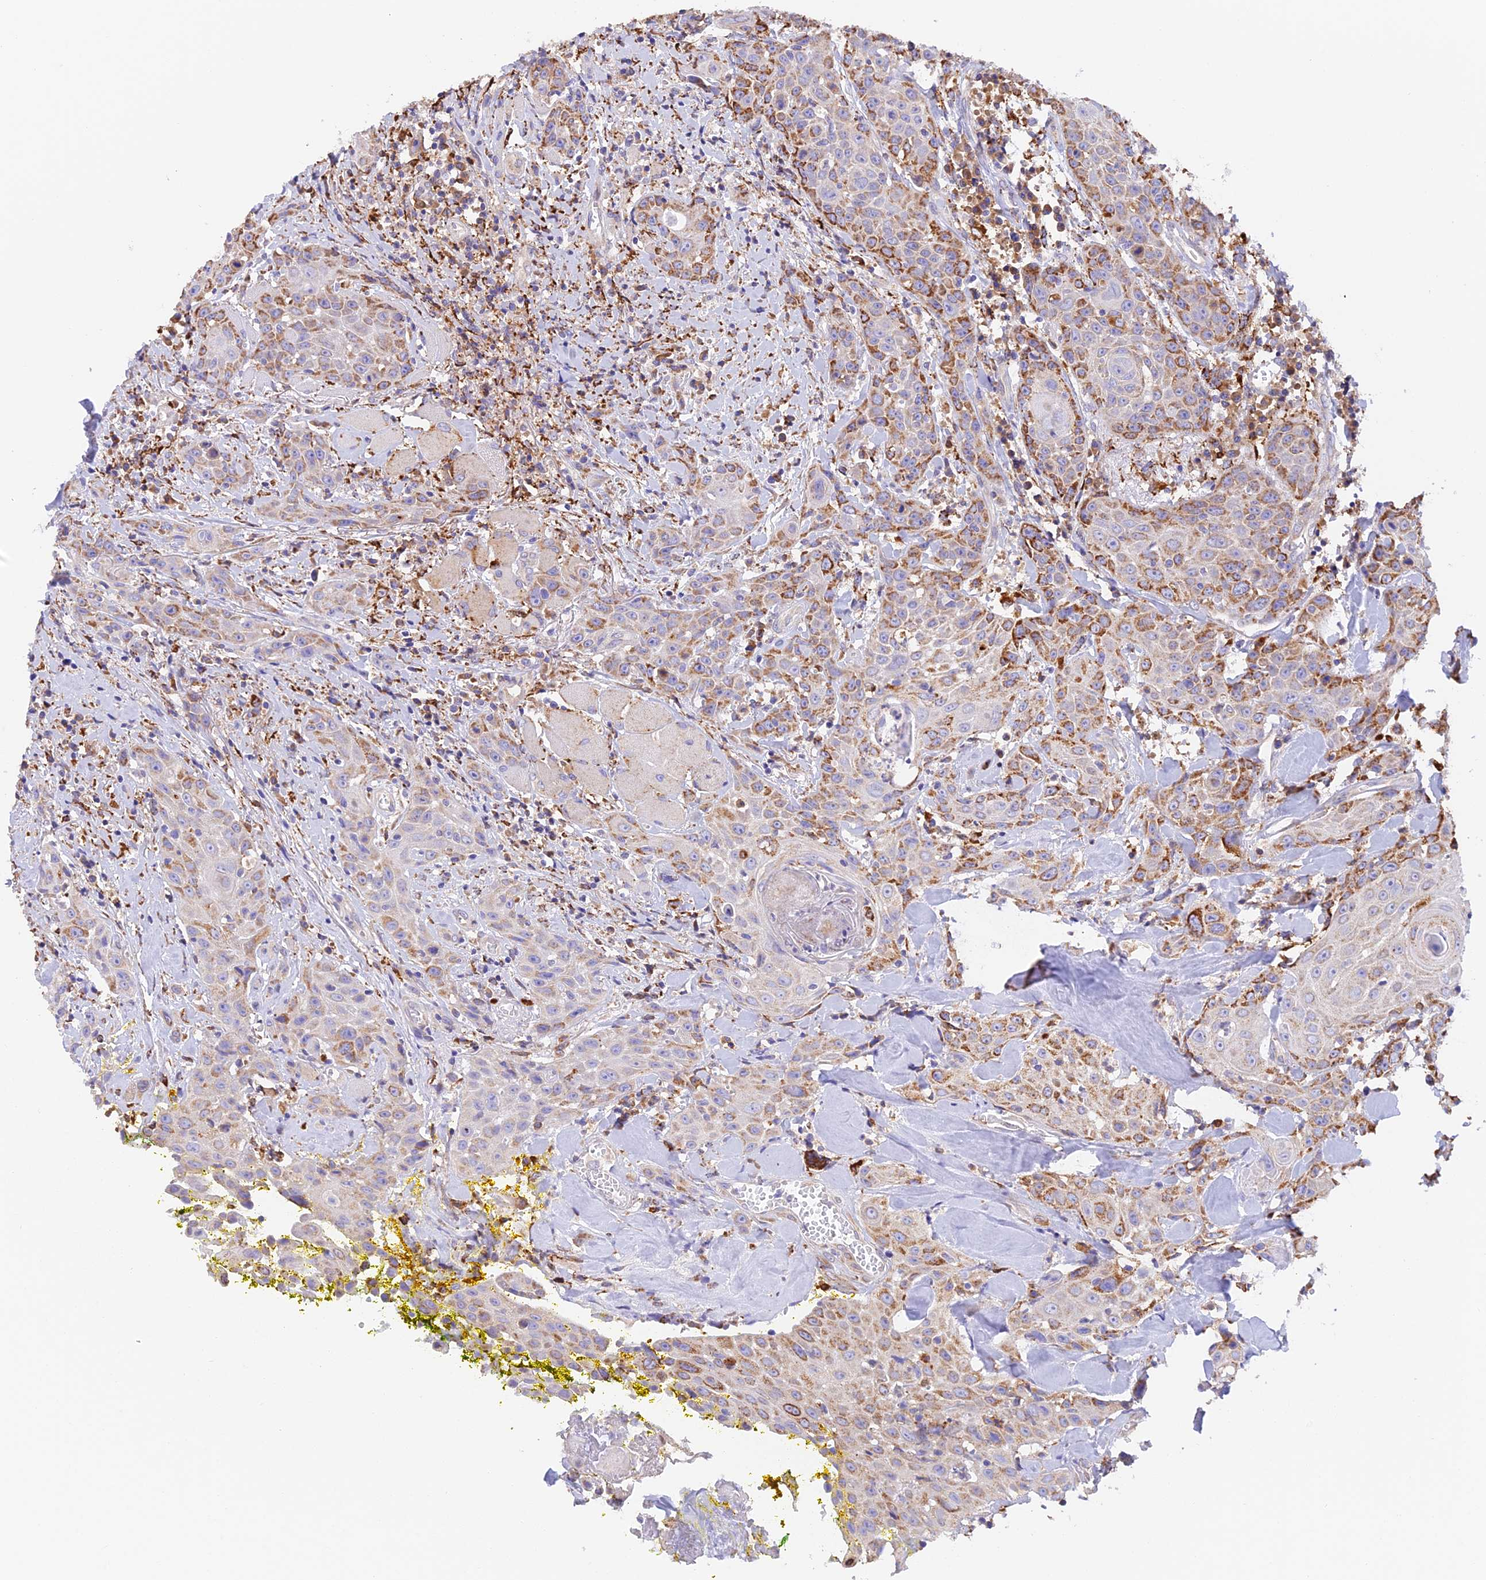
{"staining": {"intensity": "moderate", "quantity": "25%-75%", "location": "cytoplasmic/membranous"}, "tissue": "head and neck cancer", "cell_type": "Tumor cells", "image_type": "cancer", "snomed": [{"axis": "morphology", "description": "Squamous cell carcinoma, NOS"}, {"axis": "topography", "description": "Oral tissue"}, {"axis": "topography", "description": "Head-Neck"}], "caption": "A medium amount of moderate cytoplasmic/membranous positivity is present in approximately 25%-75% of tumor cells in head and neck squamous cell carcinoma tissue.", "gene": "VKORC1", "patient": {"sex": "female", "age": 82}}